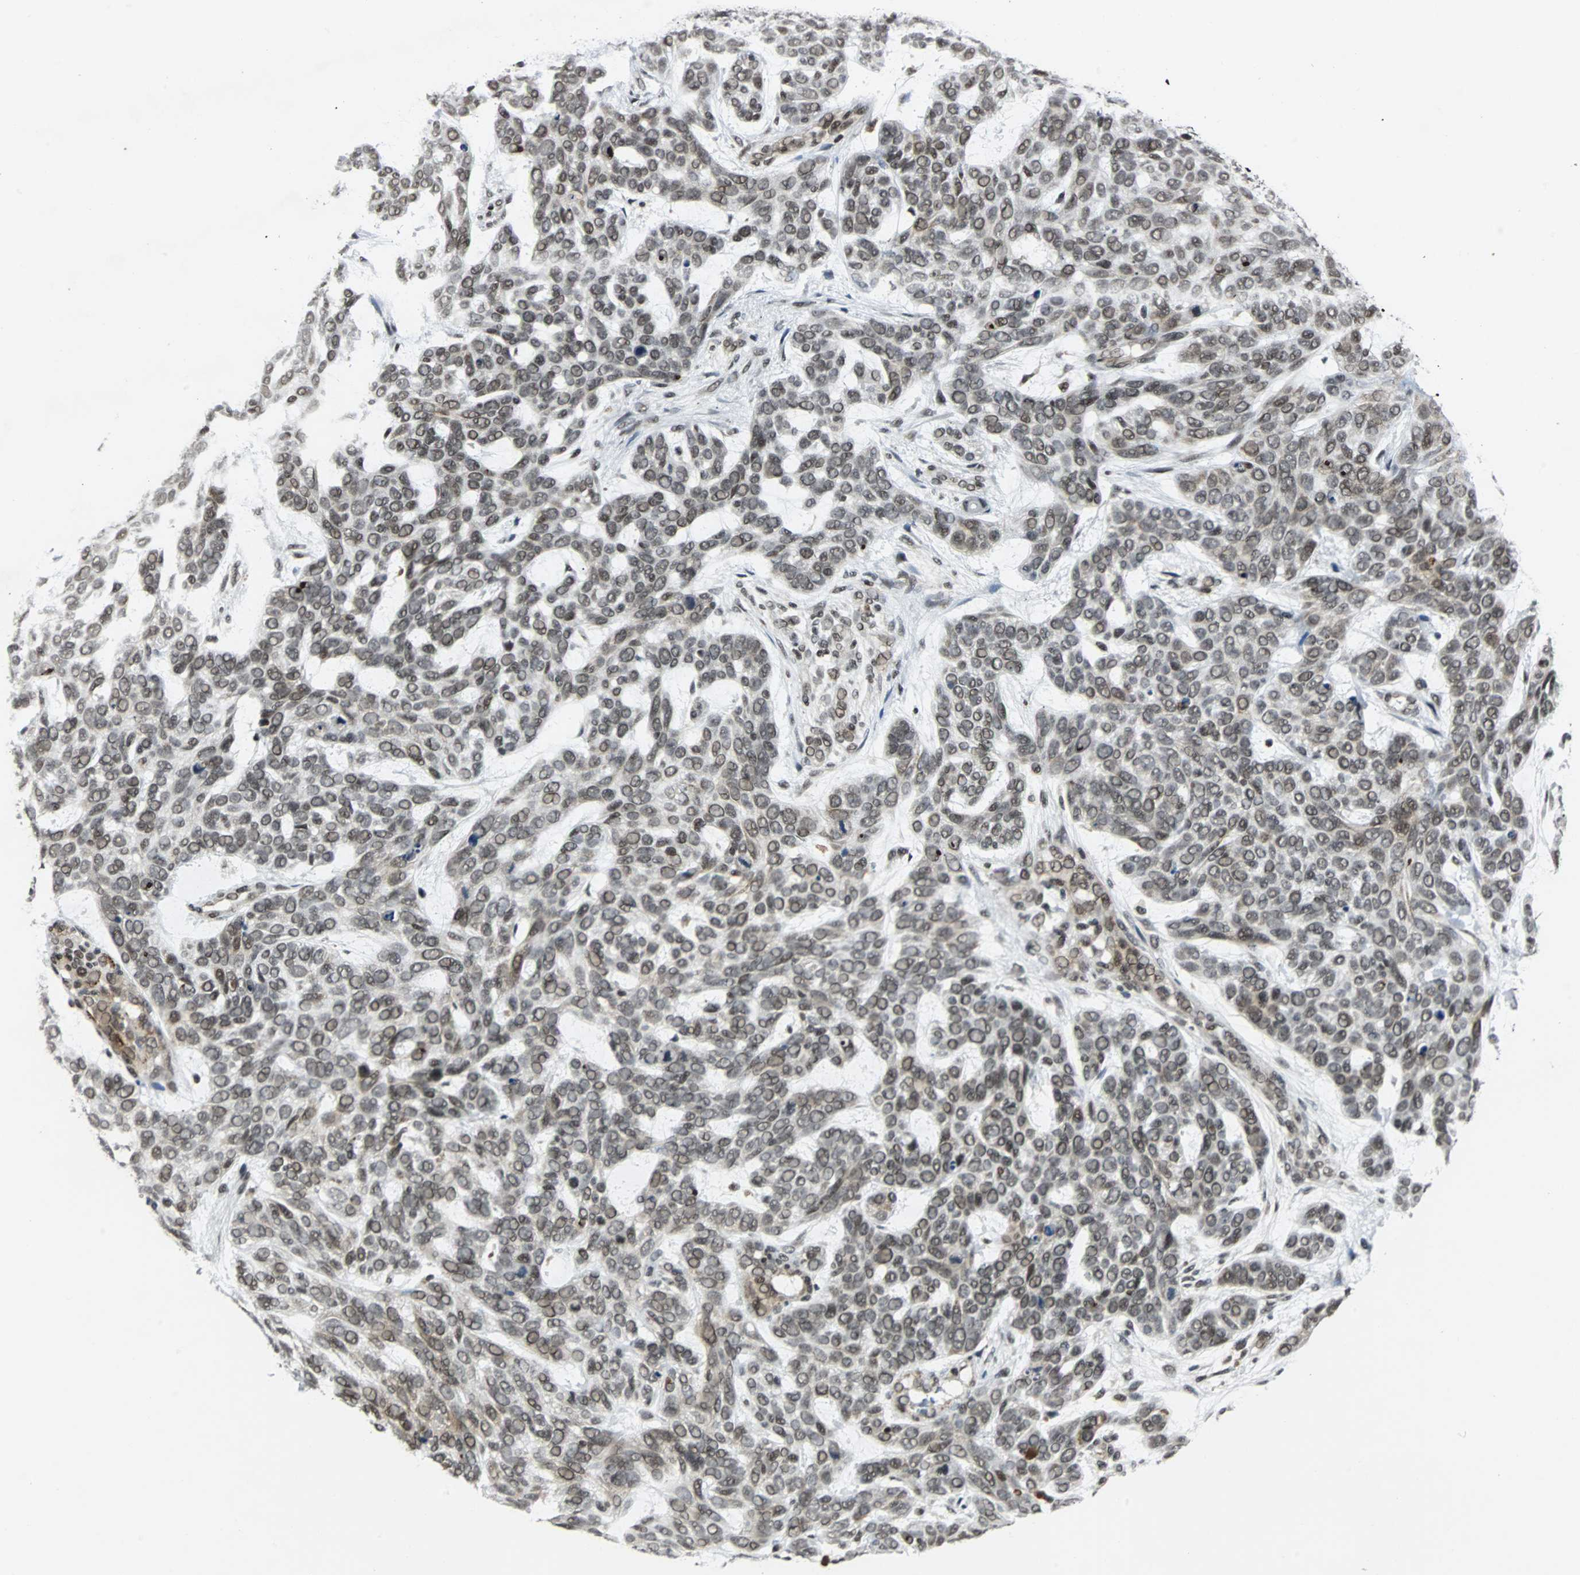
{"staining": {"intensity": "moderate", "quantity": ">75%", "location": "nuclear"}, "tissue": "skin cancer", "cell_type": "Tumor cells", "image_type": "cancer", "snomed": [{"axis": "morphology", "description": "Basal cell carcinoma"}, {"axis": "topography", "description": "Skin"}], "caption": "Basal cell carcinoma (skin) was stained to show a protein in brown. There is medium levels of moderate nuclear expression in about >75% of tumor cells.", "gene": "TAF5", "patient": {"sex": "male", "age": 87}}